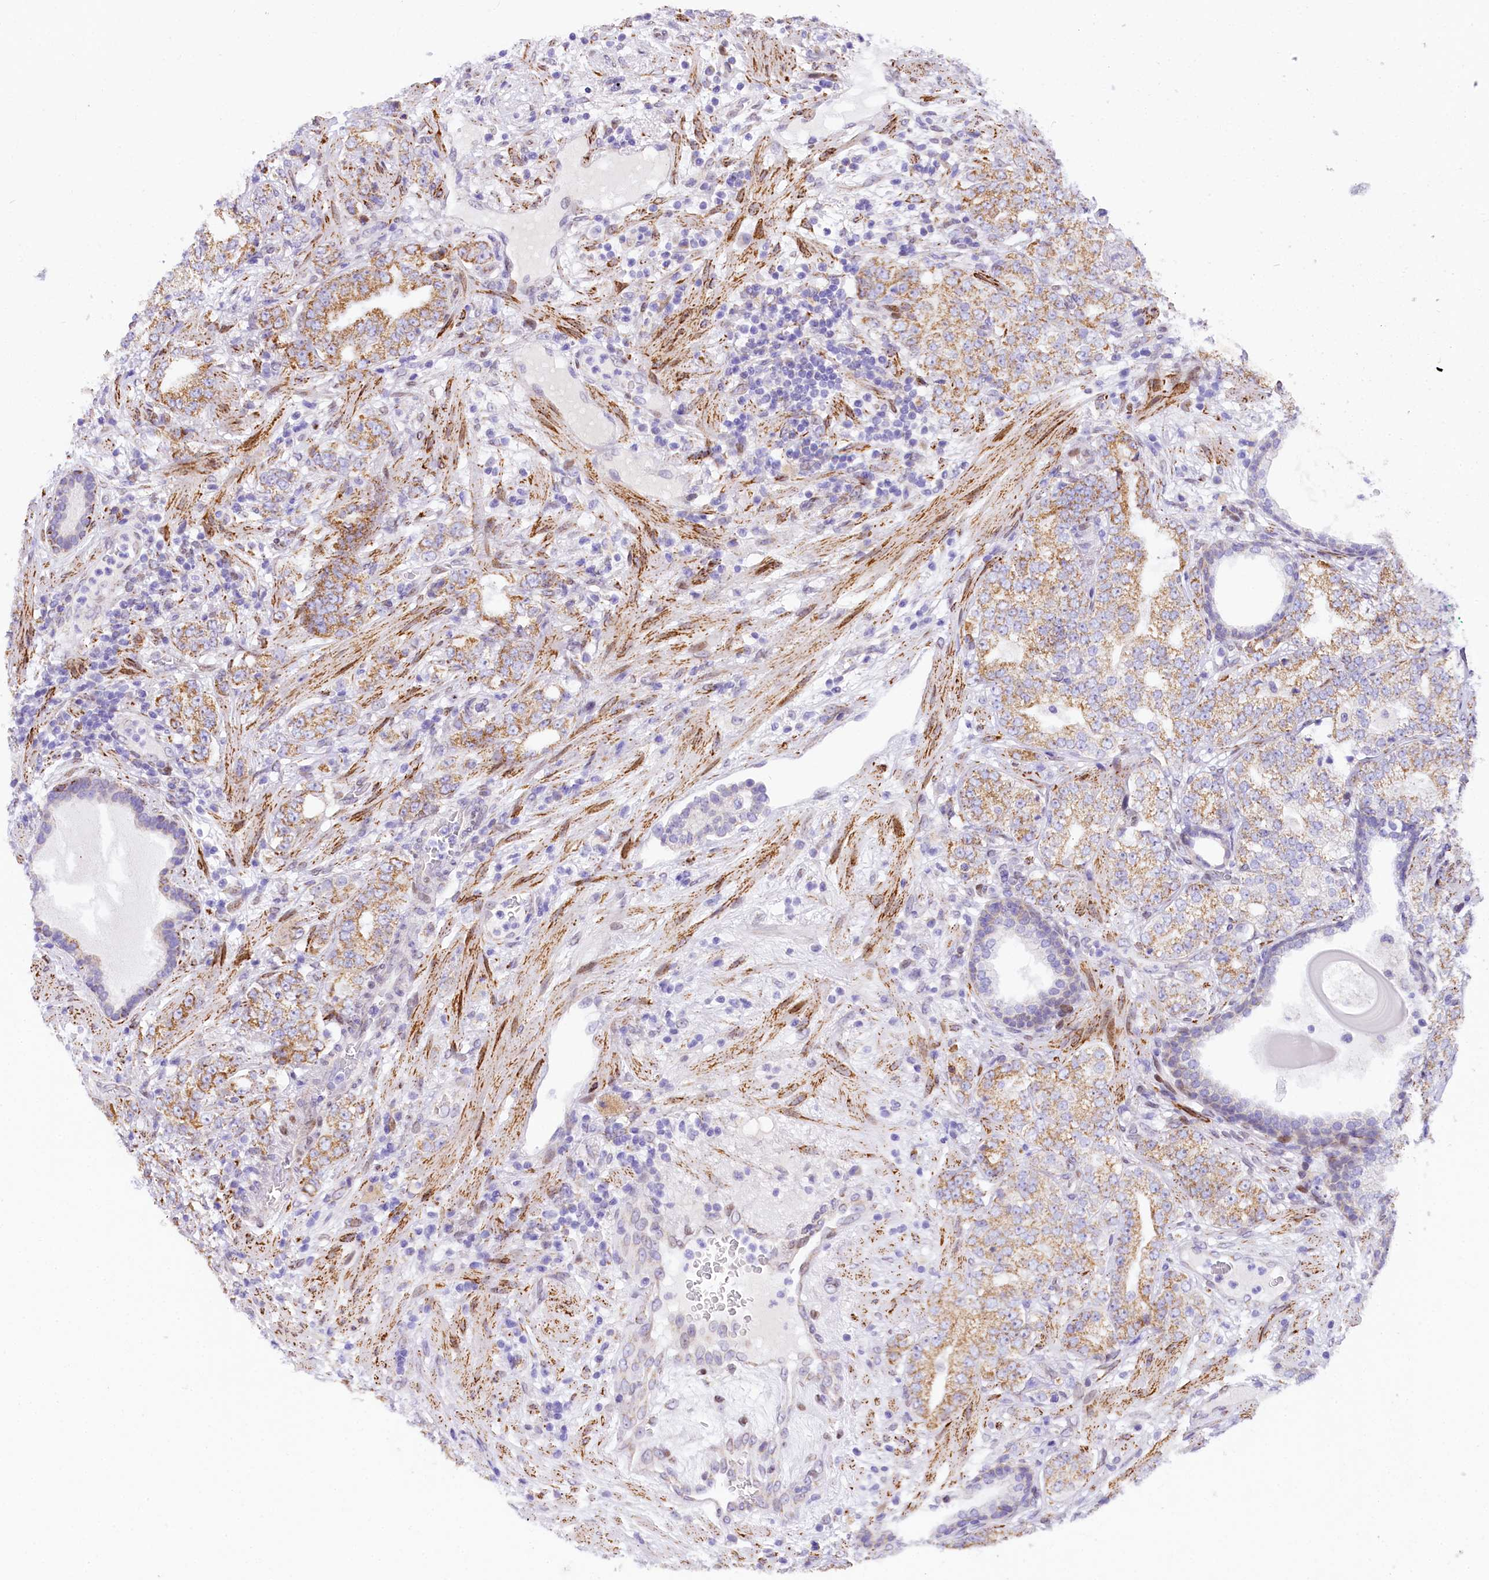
{"staining": {"intensity": "moderate", "quantity": ">75%", "location": "cytoplasmic/membranous"}, "tissue": "prostate cancer", "cell_type": "Tumor cells", "image_type": "cancer", "snomed": [{"axis": "morphology", "description": "Adenocarcinoma, High grade"}, {"axis": "topography", "description": "Prostate"}], "caption": "A photomicrograph of prostate cancer stained for a protein demonstrates moderate cytoplasmic/membranous brown staining in tumor cells. The protein is shown in brown color, while the nuclei are stained blue.", "gene": "PPIP5K2", "patient": {"sex": "male", "age": 64}}